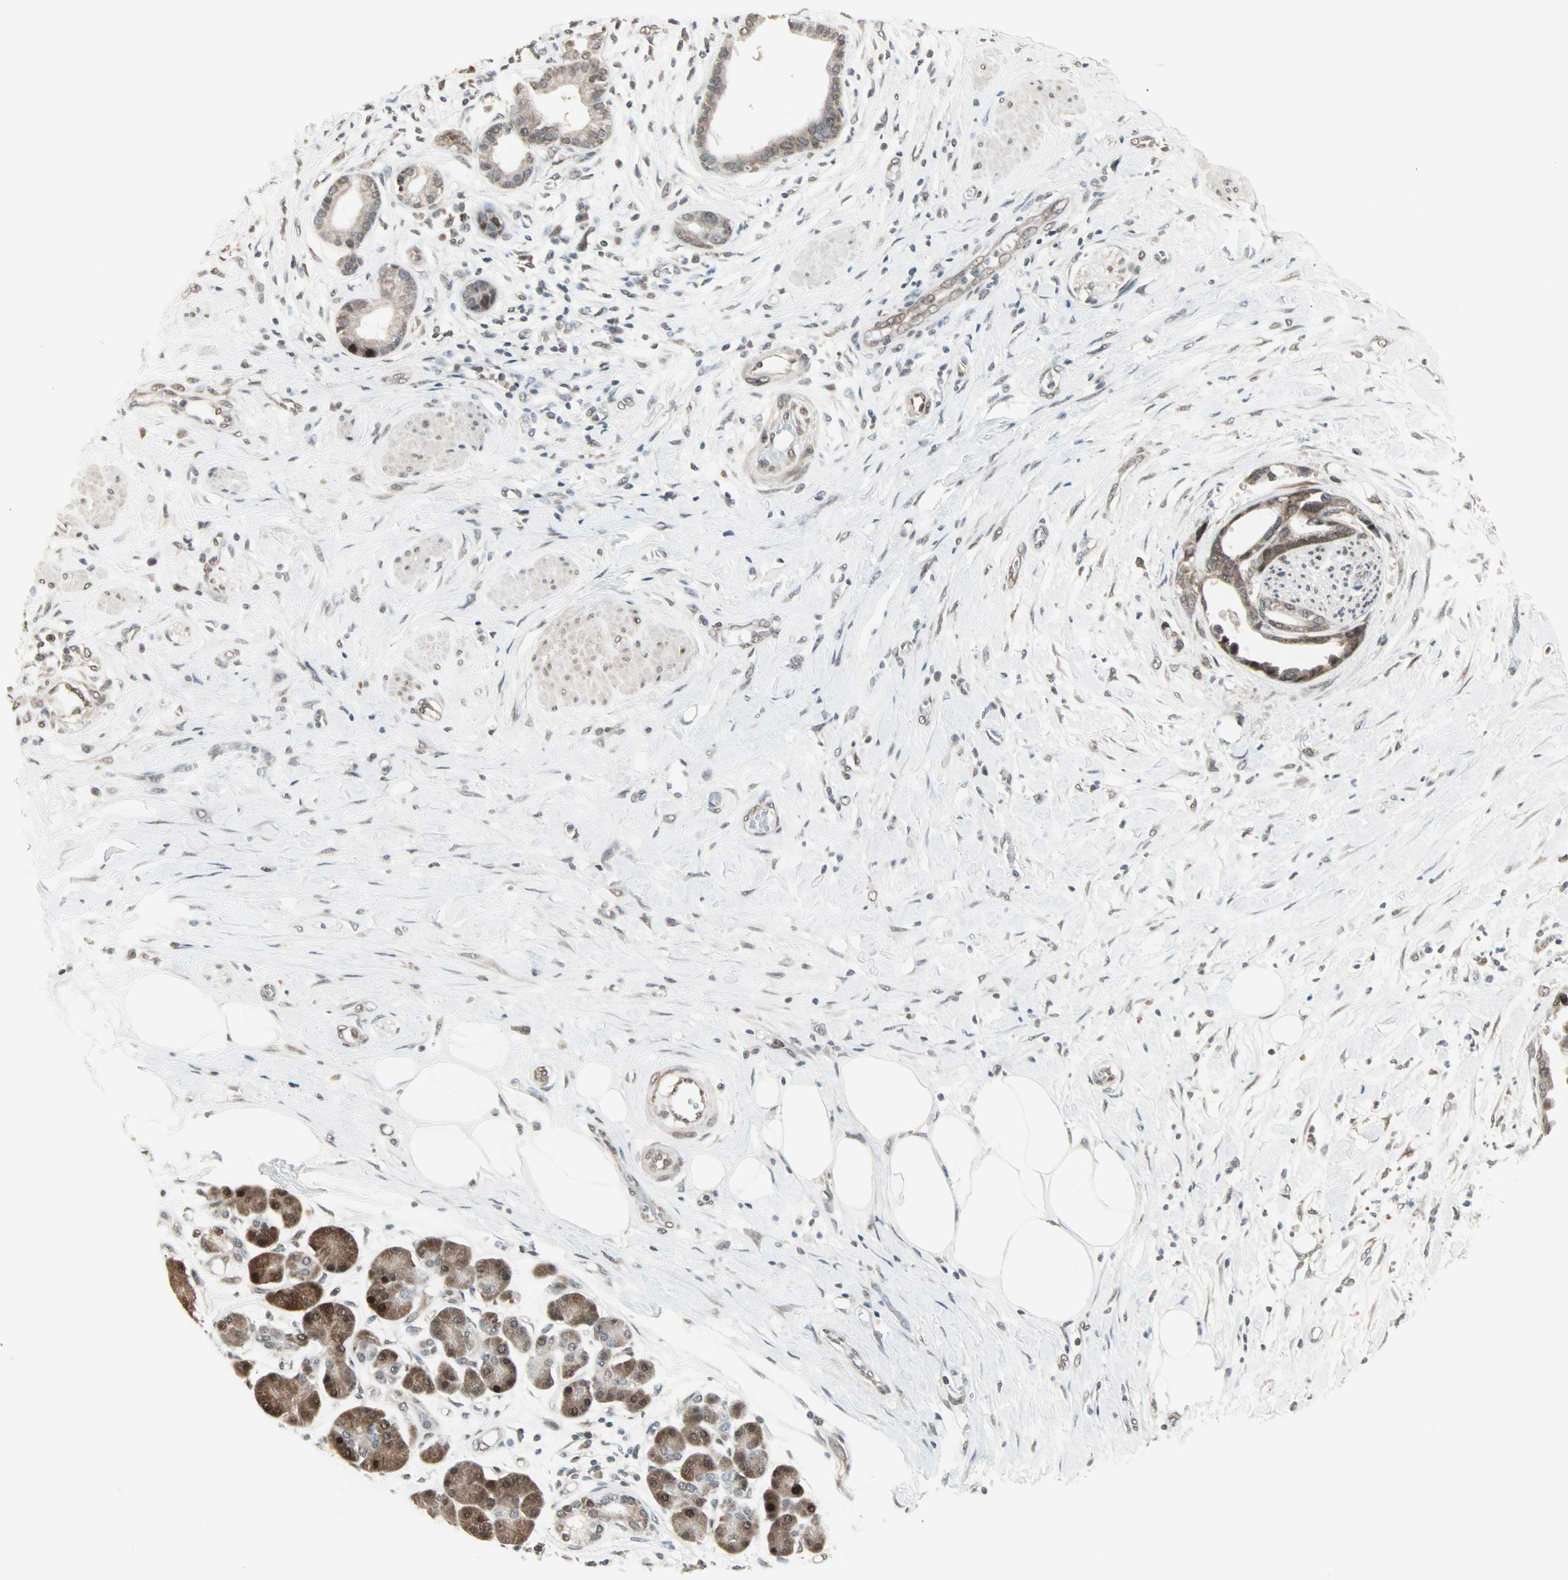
{"staining": {"intensity": "moderate", "quantity": "25%-75%", "location": "cytoplasmic/membranous,nuclear"}, "tissue": "pancreatic cancer", "cell_type": "Tumor cells", "image_type": "cancer", "snomed": [{"axis": "morphology", "description": "Adenocarcinoma, NOS"}, {"axis": "morphology", "description": "Adenocarcinoma, metastatic, NOS"}, {"axis": "topography", "description": "Lymph node"}, {"axis": "topography", "description": "Pancreas"}, {"axis": "topography", "description": "Duodenum"}], "caption": "Immunohistochemistry (IHC) histopathology image of neoplastic tissue: human pancreatic cancer stained using immunohistochemistry displays medium levels of moderate protein expression localized specifically in the cytoplasmic/membranous and nuclear of tumor cells, appearing as a cytoplasmic/membranous and nuclear brown color.", "gene": "CBLC", "patient": {"sex": "female", "age": 64}}